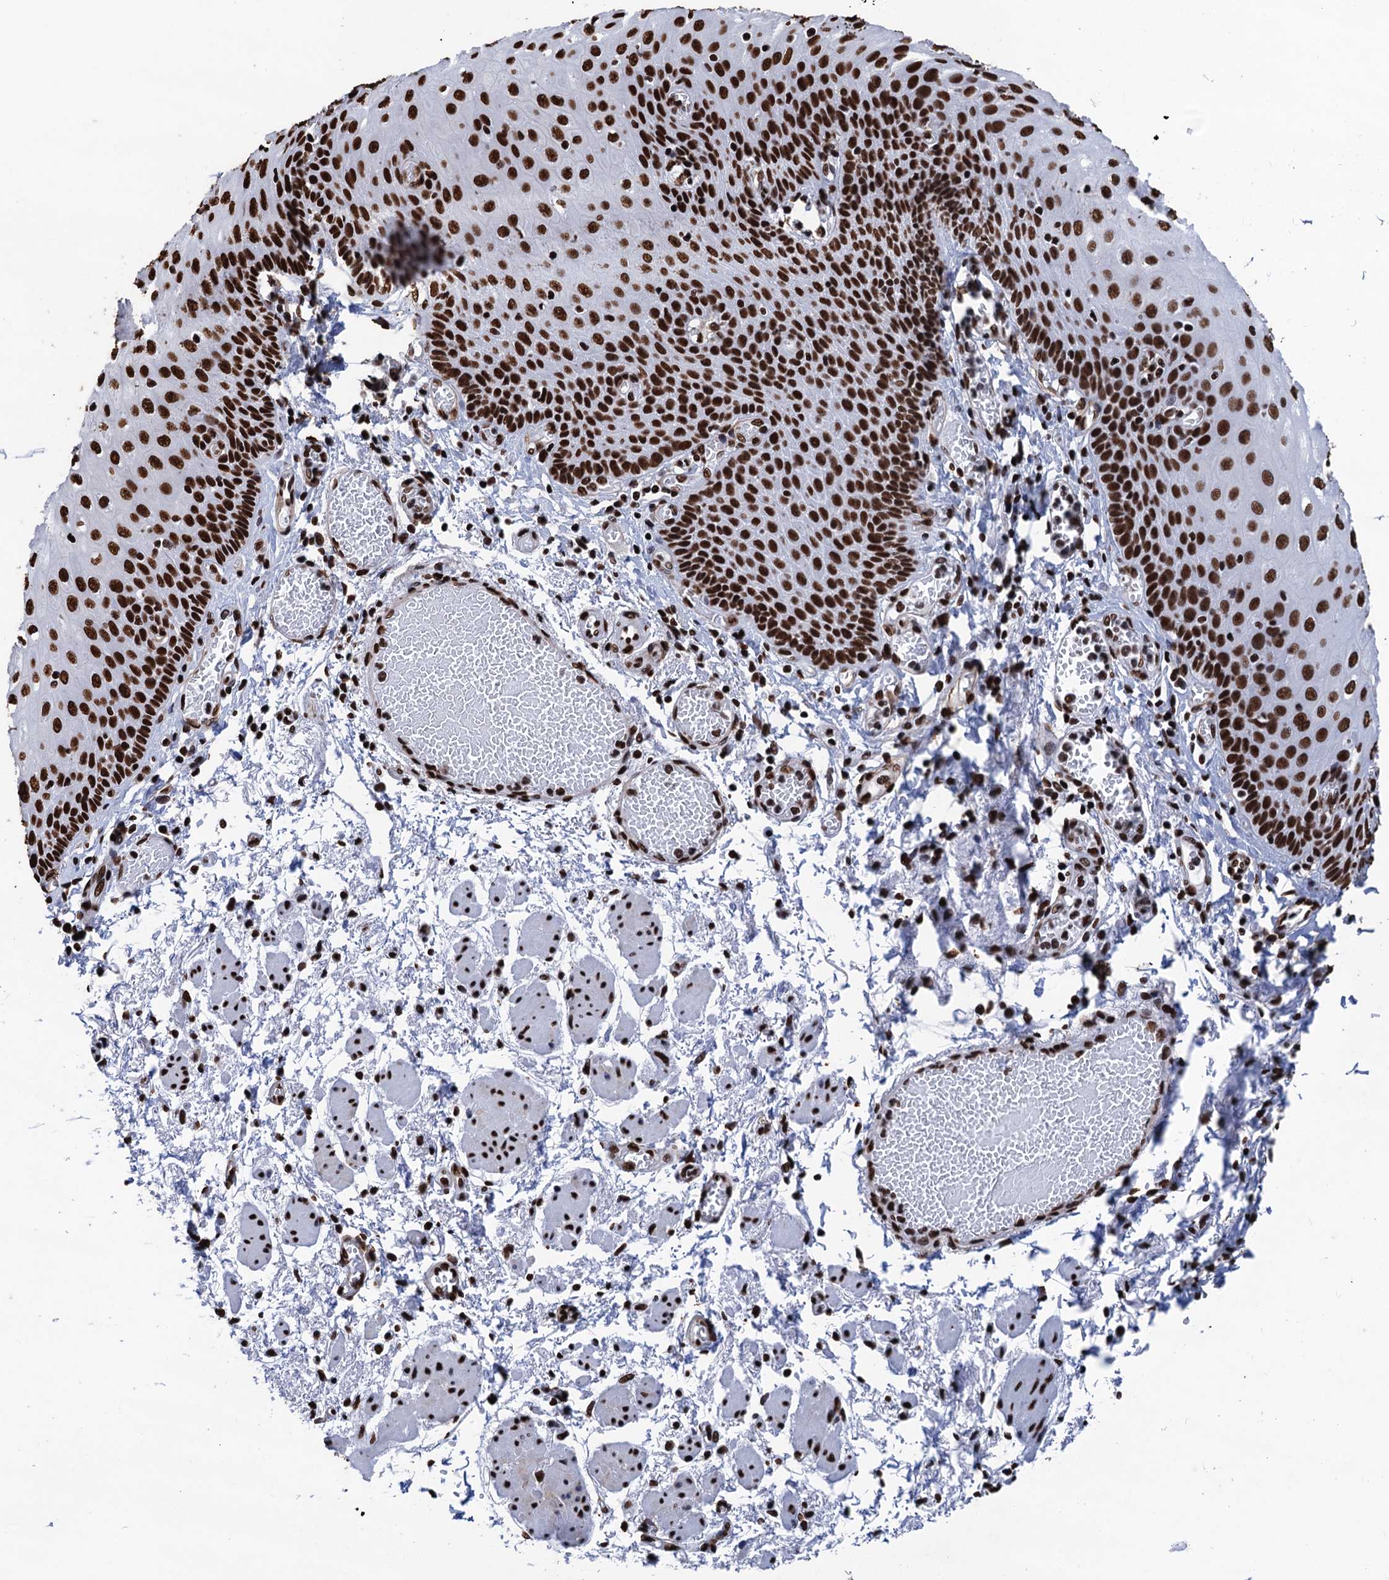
{"staining": {"intensity": "strong", "quantity": ">75%", "location": "nuclear"}, "tissue": "esophagus", "cell_type": "Squamous epithelial cells", "image_type": "normal", "snomed": [{"axis": "morphology", "description": "Normal tissue, NOS"}, {"axis": "topography", "description": "Esophagus"}], "caption": "Immunohistochemical staining of normal esophagus shows high levels of strong nuclear expression in about >75% of squamous epithelial cells.", "gene": "UBA2", "patient": {"sex": "male", "age": 81}}